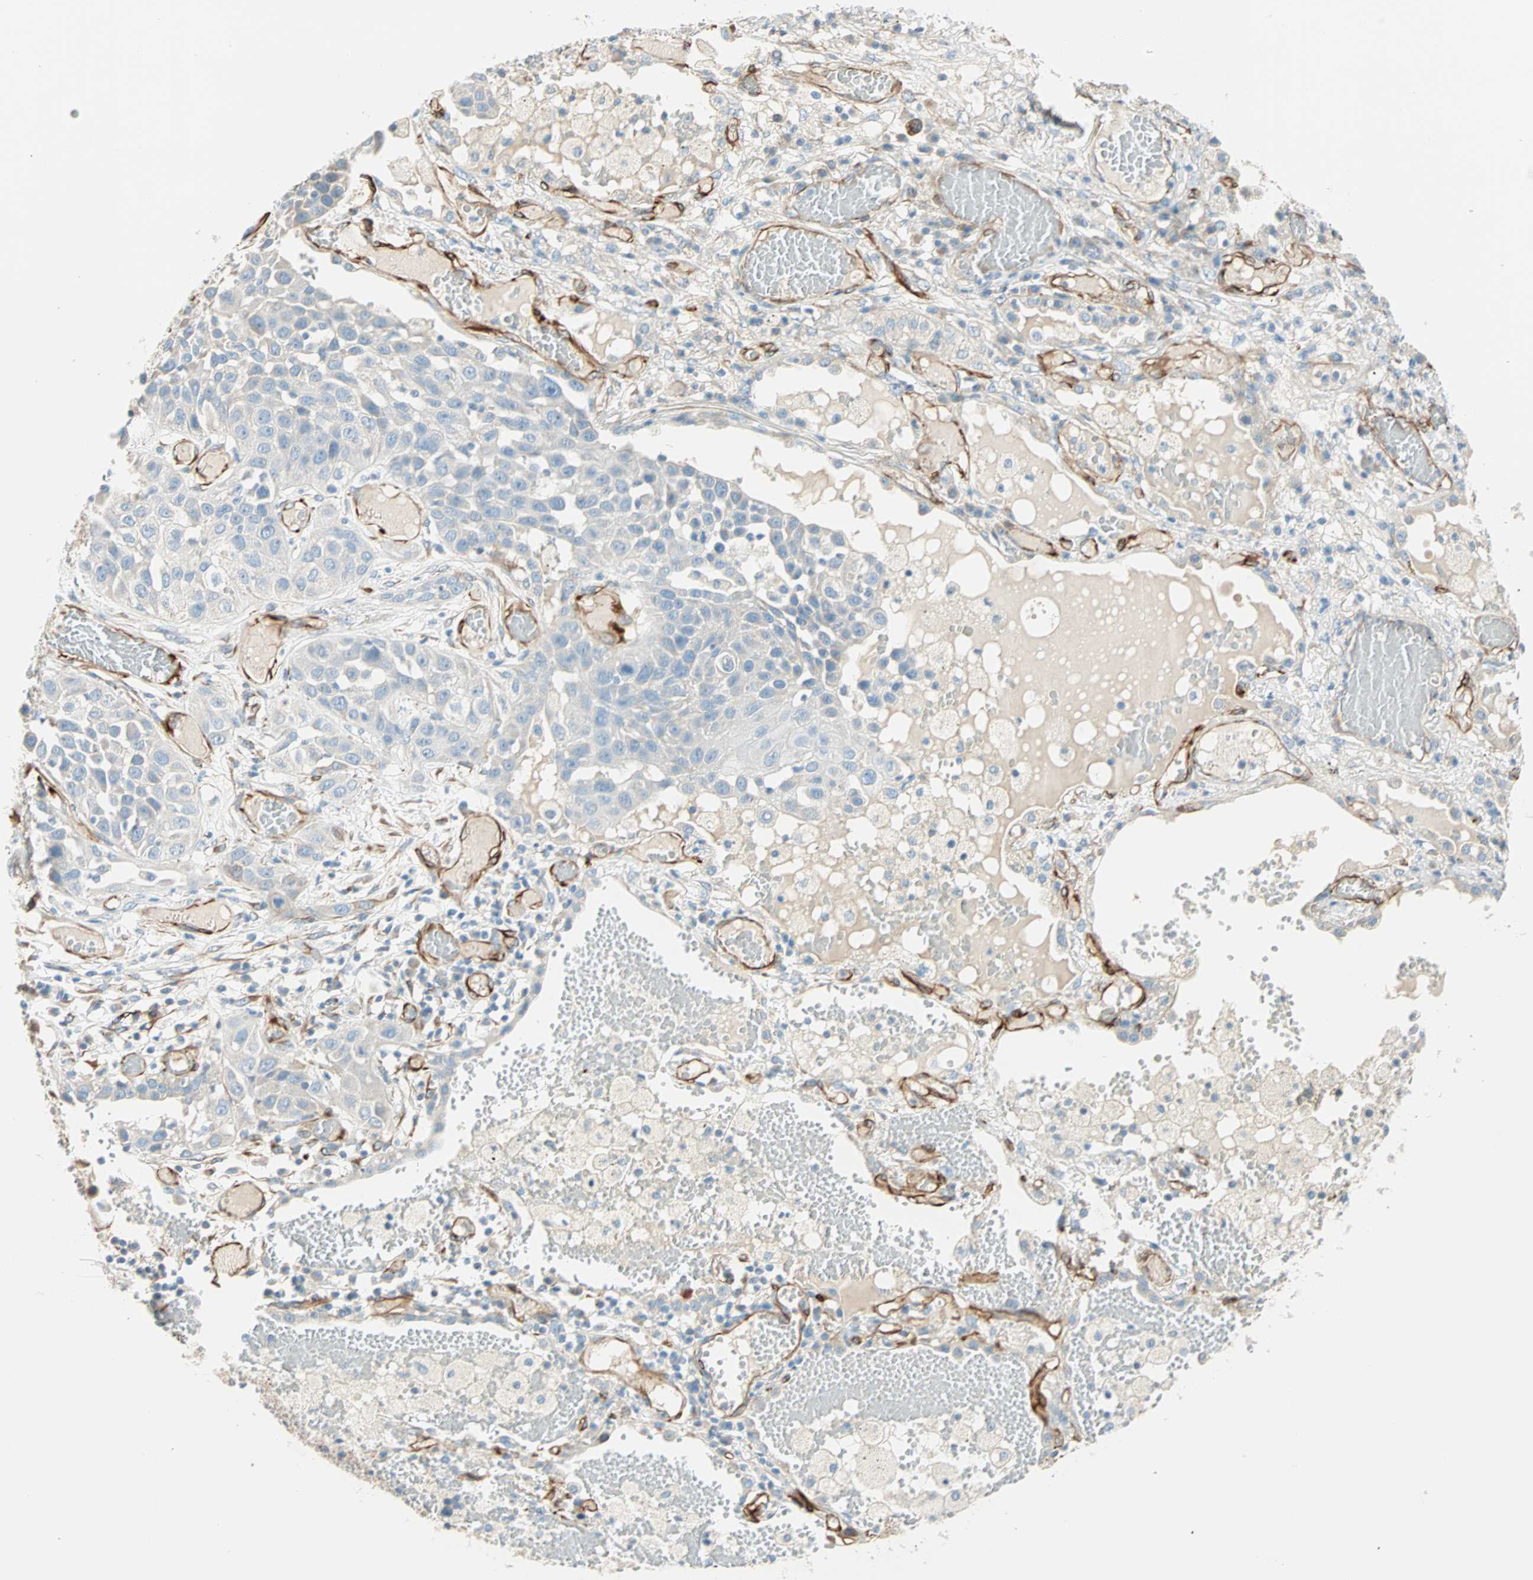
{"staining": {"intensity": "negative", "quantity": "none", "location": "none"}, "tissue": "lung cancer", "cell_type": "Tumor cells", "image_type": "cancer", "snomed": [{"axis": "morphology", "description": "Squamous cell carcinoma, NOS"}, {"axis": "topography", "description": "Lung"}], "caption": "IHC histopathology image of human lung squamous cell carcinoma stained for a protein (brown), which exhibits no staining in tumor cells. (DAB immunohistochemistry with hematoxylin counter stain).", "gene": "NES", "patient": {"sex": "male", "age": 71}}